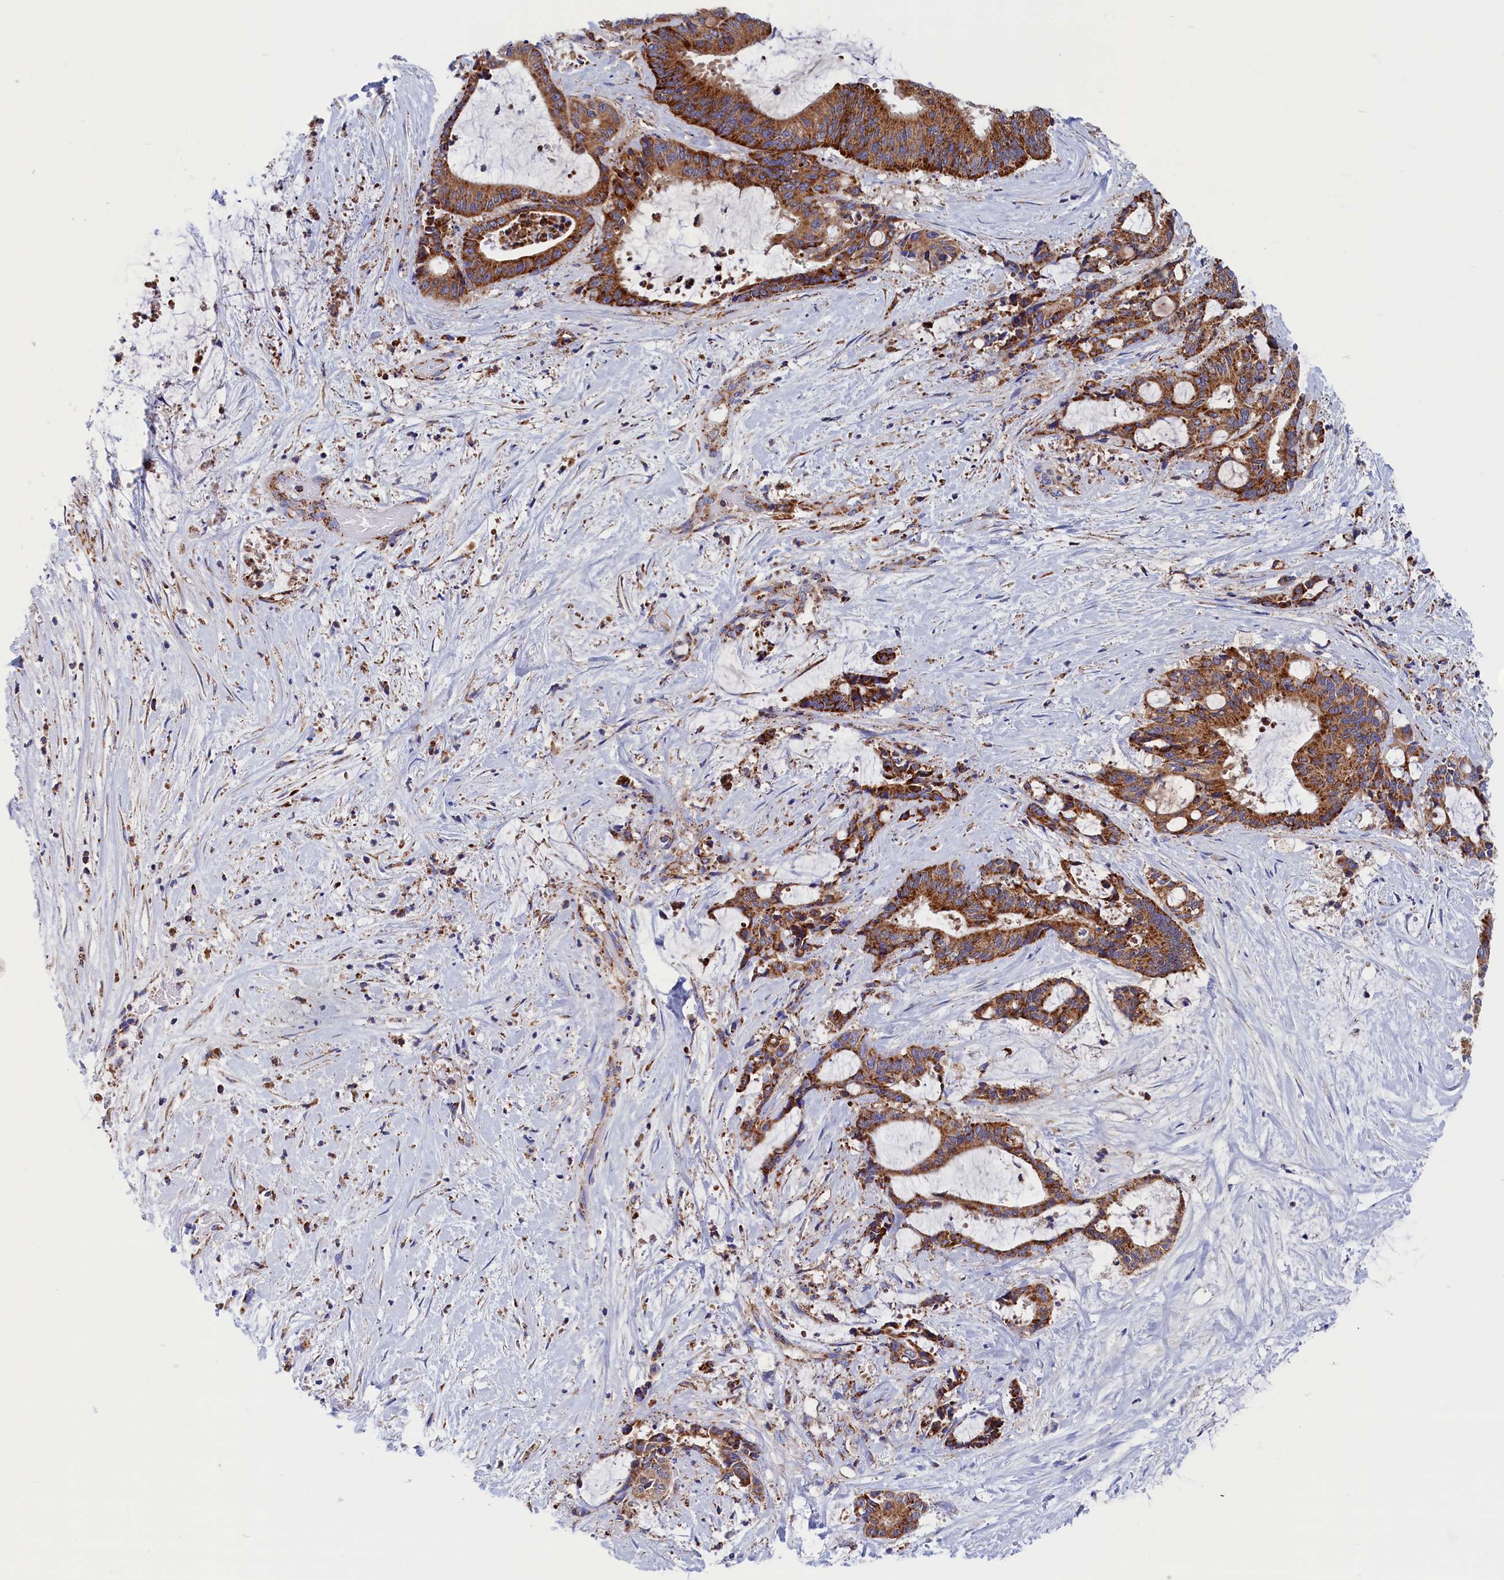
{"staining": {"intensity": "strong", "quantity": ">75%", "location": "cytoplasmic/membranous"}, "tissue": "liver cancer", "cell_type": "Tumor cells", "image_type": "cancer", "snomed": [{"axis": "morphology", "description": "Normal tissue, NOS"}, {"axis": "morphology", "description": "Cholangiocarcinoma"}, {"axis": "topography", "description": "Liver"}, {"axis": "topography", "description": "Peripheral nerve tissue"}], "caption": "Cholangiocarcinoma (liver) stained with DAB immunohistochemistry (IHC) exhibits high levels of strong cytoplasmic/membranous positivity in about >75% of tumor cells.", "gene": "WDR83", "patient": {"sex": "female", "age": 73}}